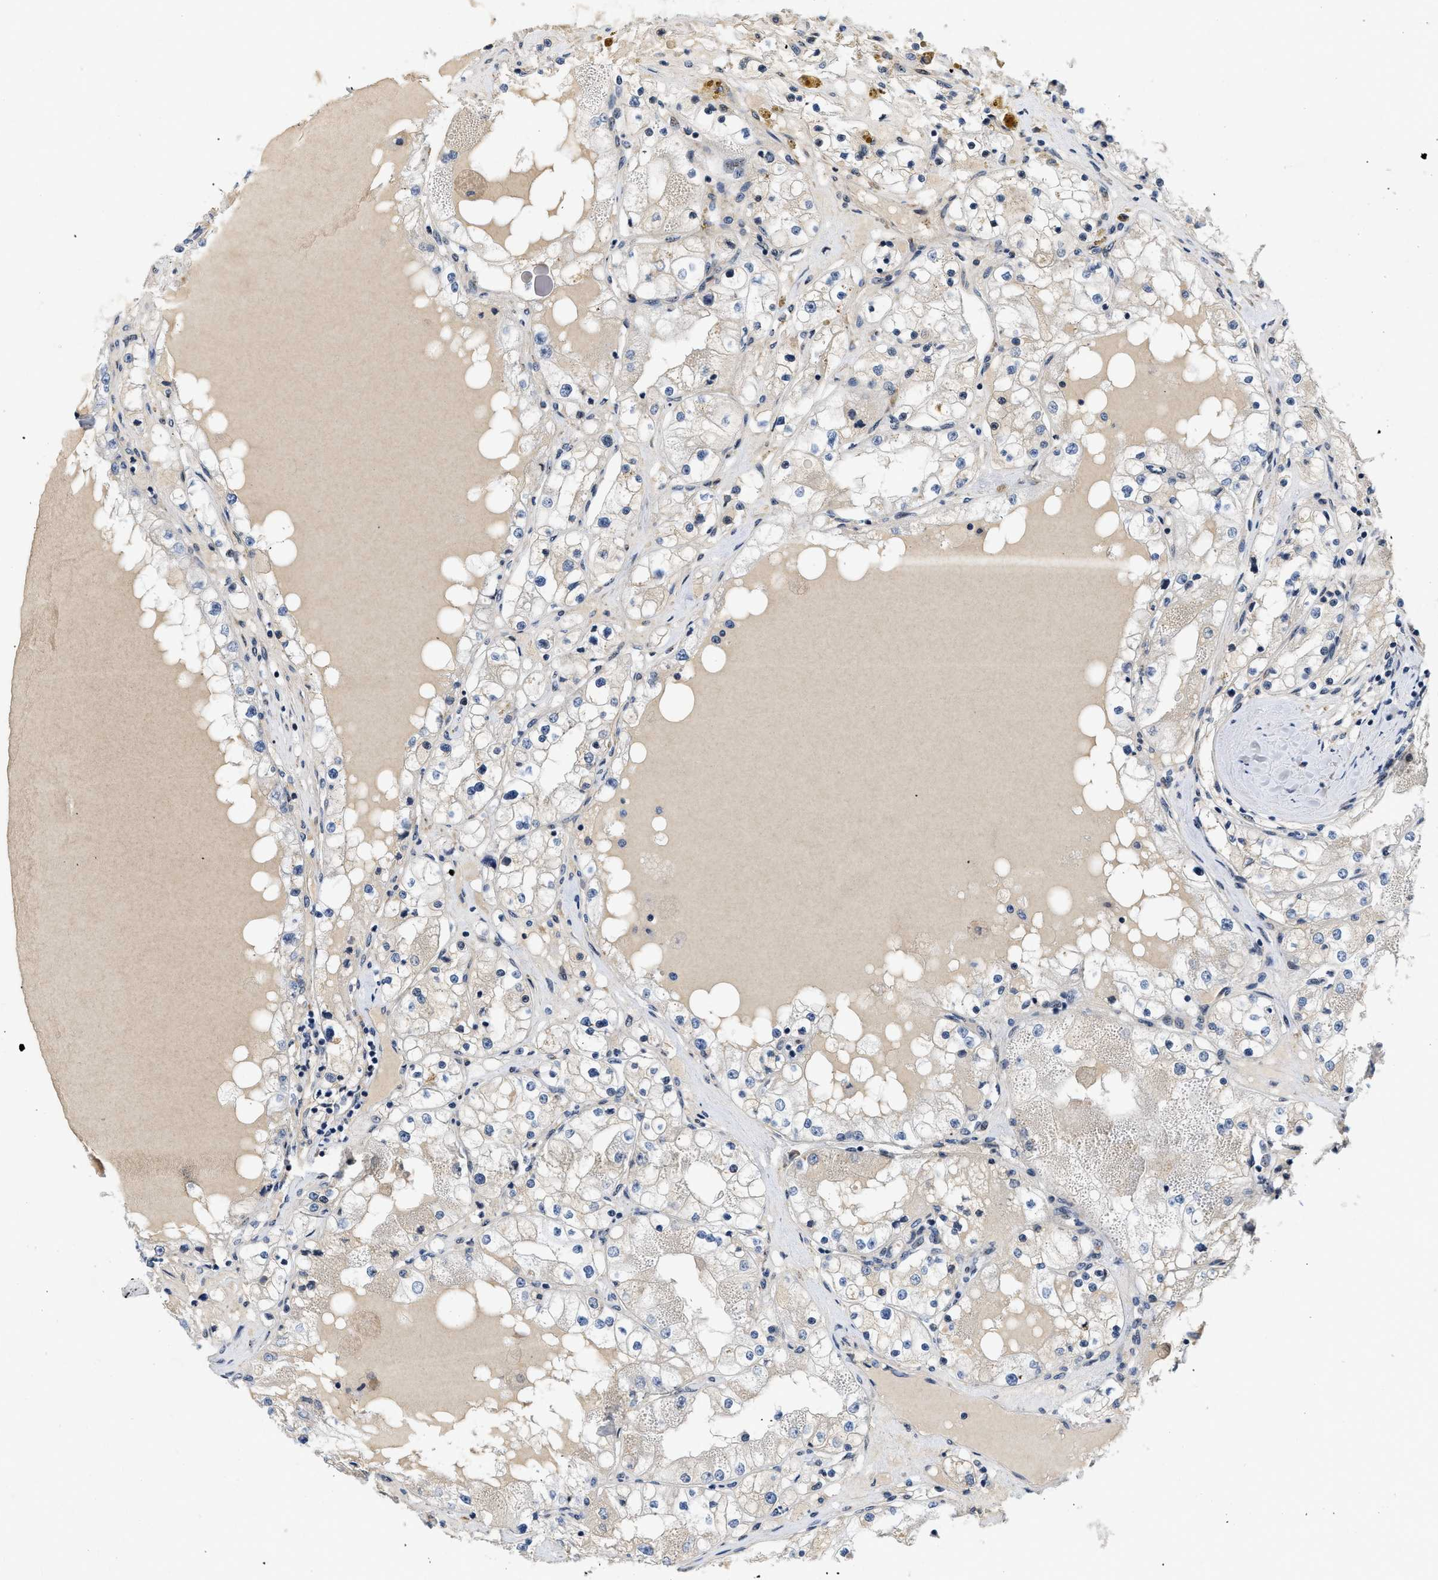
{"staining": {"intensity": "weak", "quantity": "<25%", "location": "cytoplasmic/membranous"}, "tissue": "renal cancer", "cell_type": "Tumor cells", "image_type": "cancer", "snomed": [{"axis": "morphology", "description": "Adenocarcinoma, NOS"}, {"axis": "topography", "description": "Kidney"}], "caption": "A high-resolution image shows immunohistochemistry staining of renal cancer, which shows no significant staining in tumor cells.", "gene": "VIP", "patient": {"sex": "male", "age": 68}}